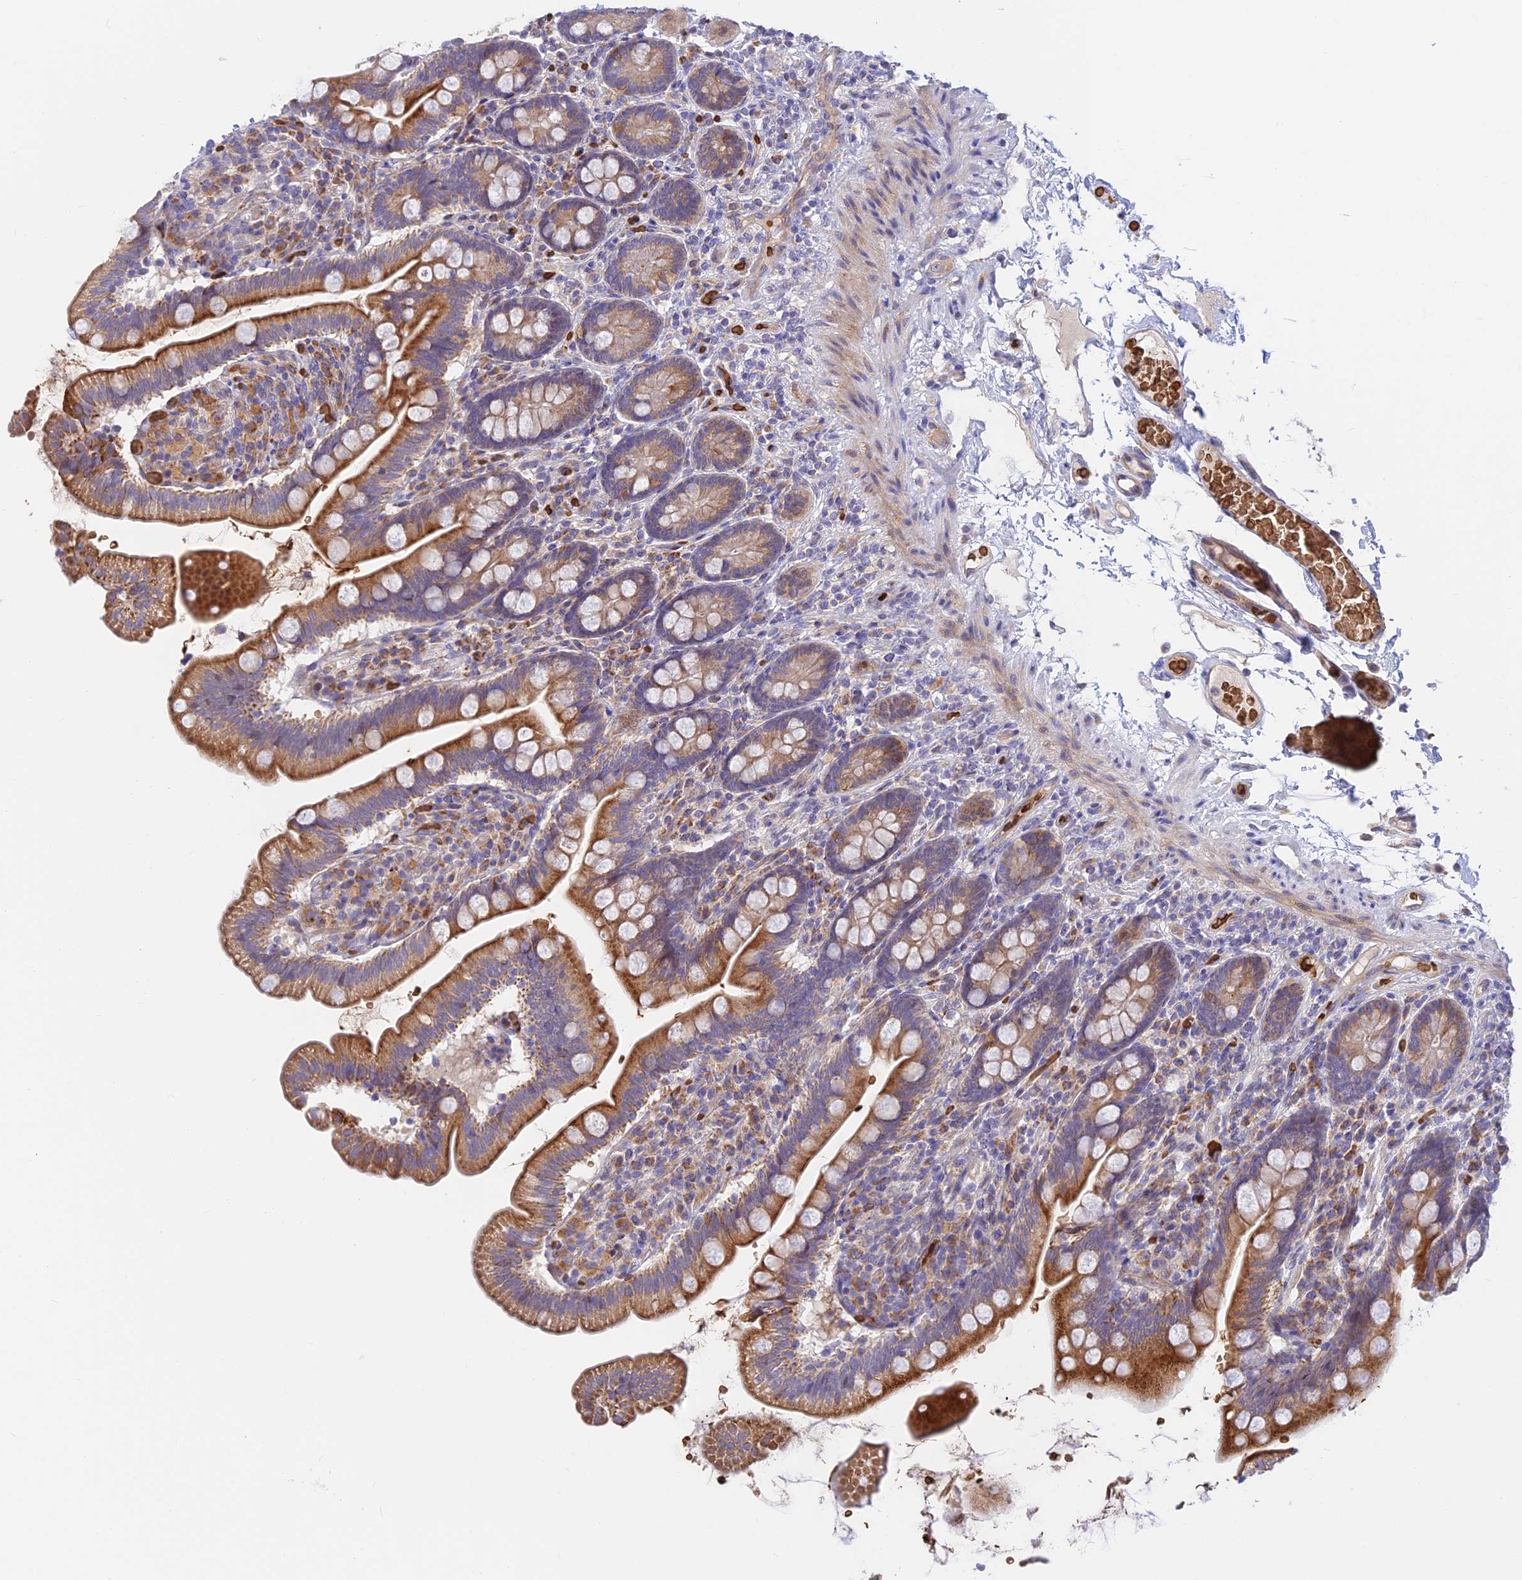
{"staining": {"intensity": "moderate", "quantity": ">75%", "location": "cytoplasmic/membranous"}, "tissue": "small intestine", "cell_type": "Glandular cells", "image_type": "normal", "snomed": [{"axis": "morphology", "description": "Normal tissue, NOS"}, {"axis": "topography", "description": "Small intestine"}], "caption": "Protein expression analysis of unremarkable small intestine displays moderate cytoplasmic/membranous staining in approximately >75% of glandular cells.", "gene": "UFSP2", "patient": {"sex": "female", "age": 64}}